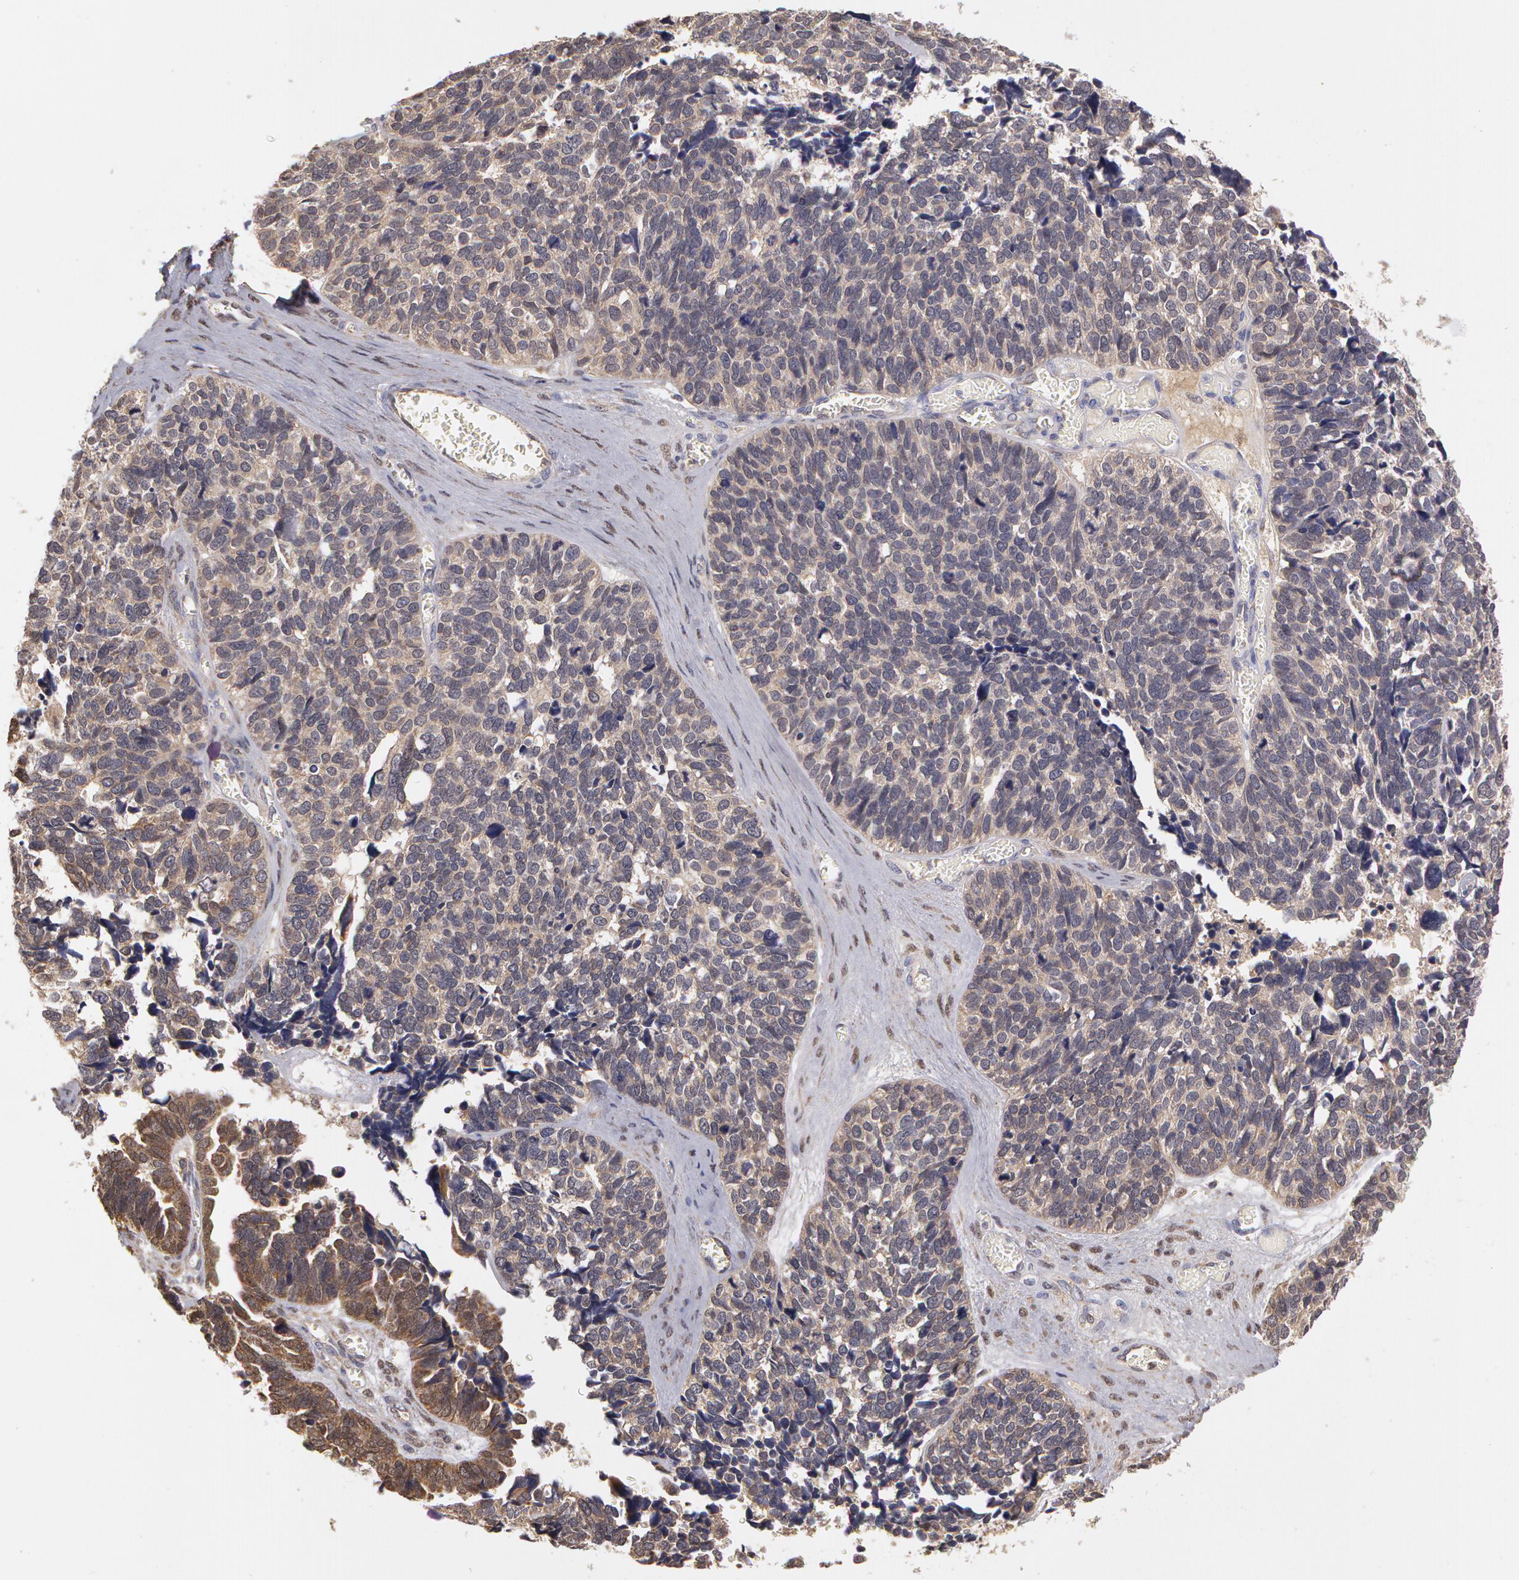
{"staining": {"intensity": "weak", "quantity": ">75%", "location": "cytoplasmic/membranous"}, "tissue": "ovarian cancer", "cell_type": "Tumor cells", "image_type": "cancer", "snomed": [{"axis": "morphology", "description": "Cystadenocarcinoma, serous, NOS"}, {"axis": "topography", "description": "Ovary"}], "caption": "Protein expression by immunohistochemistry demonstrates weak cytoplasmic/membranous expression in approximately >75% of tumor cells in ovarian cancer.", "gene": "MPST", "patient": {"sex": "female", "age": 77}}